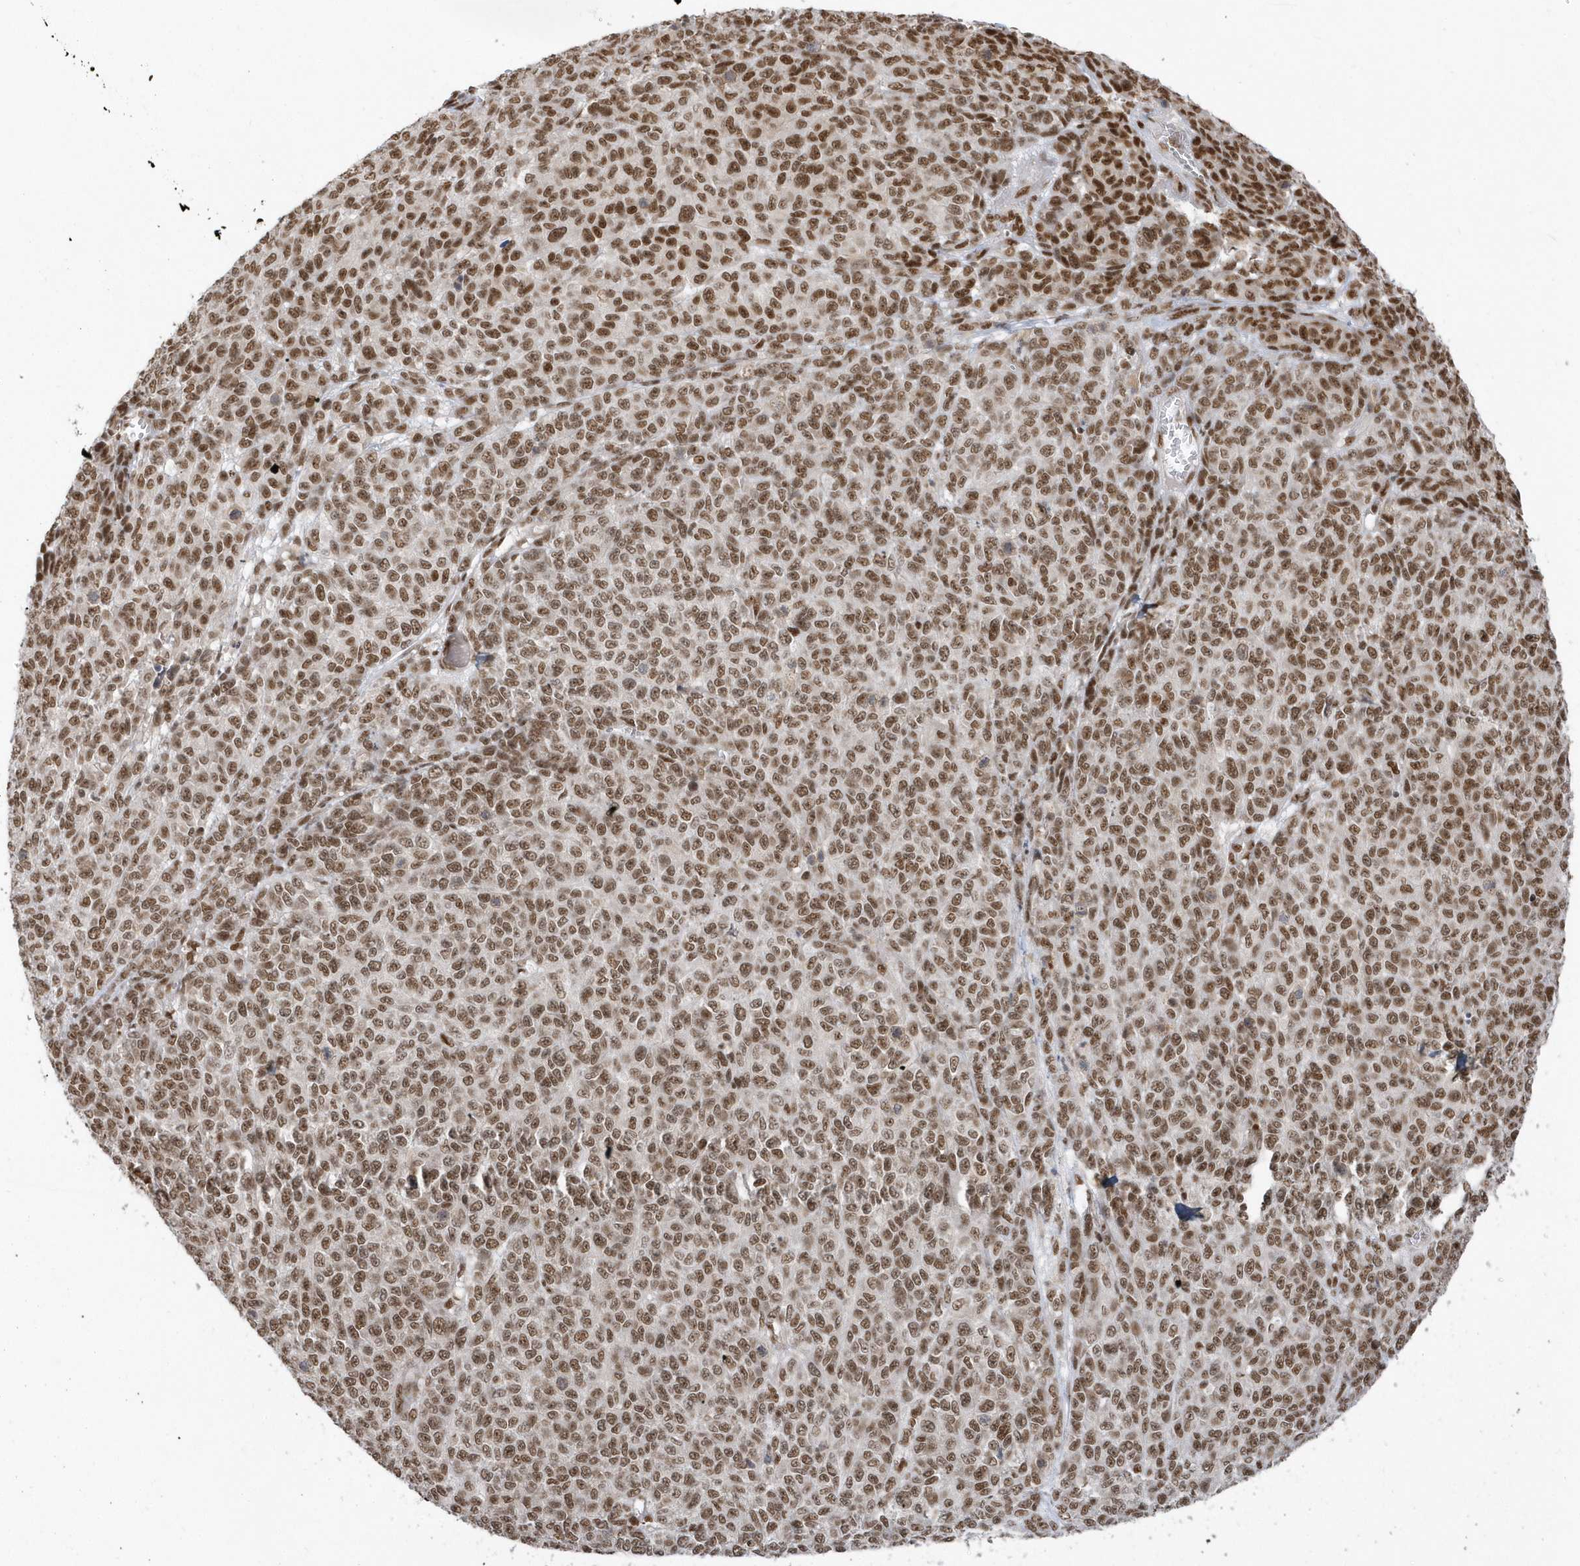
{"staining": {"intensity": "moderate", "quantity": ">75%", "location": "nuclear"}, "tissue": "melanoma", "cell_type": "Tumor cells", "image_type": "cancer", "snomed": [{"axis": "morphology", "description": "Malignant melanoma, NOS"}, {"axis": "topography", "description": "Skin"}], "caption": "Tumor cells show medium levels of moderate nuclear staining in approximately >75% of cells in melanoma.", "gene": "SEPHS1", "patient": {"sex": "male", "age": 49}}